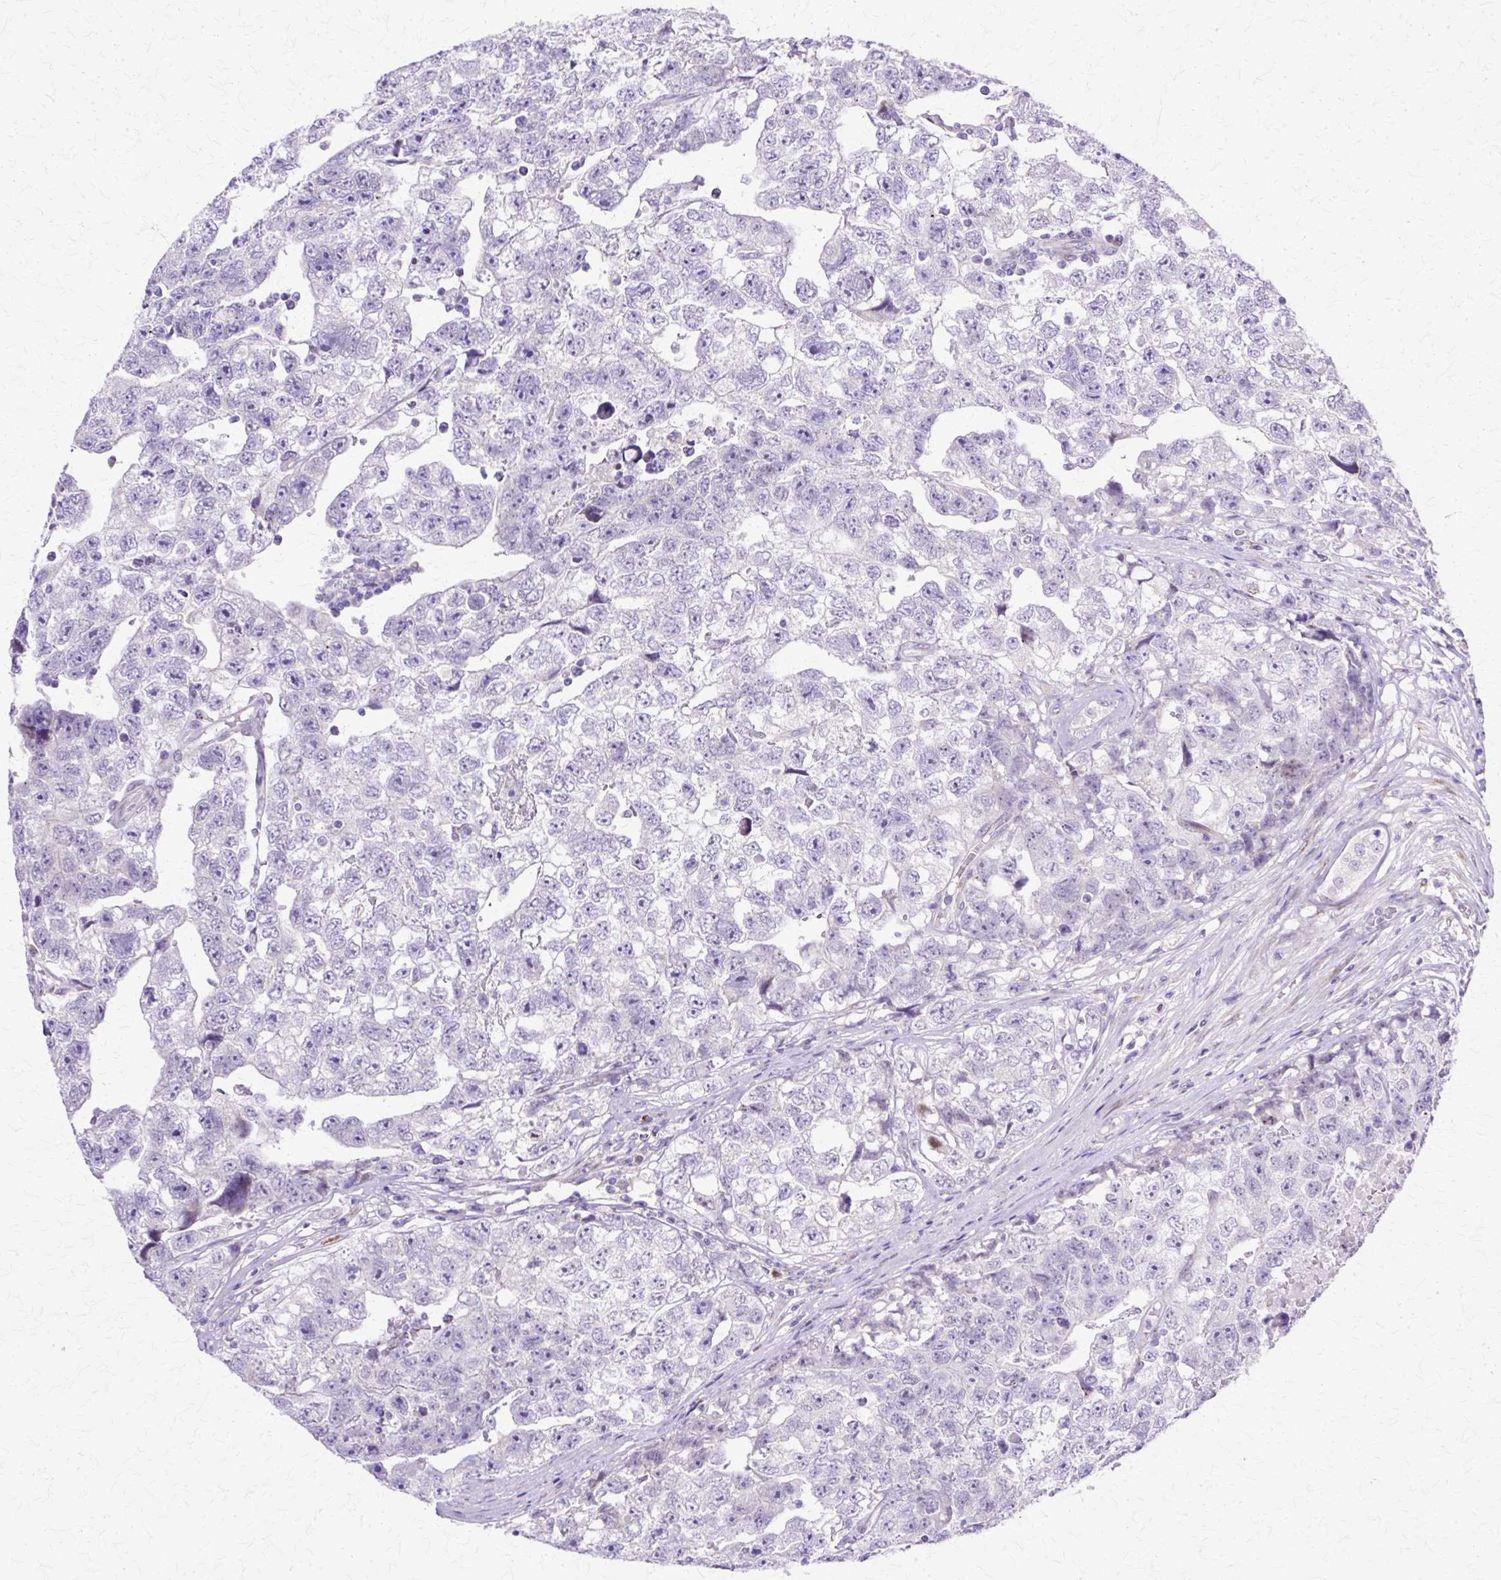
{"staining": {"intensity": "negative", "quantity": "none", "location": "none"}, "tissue": "testis cancer", "cell_type": "Tumor cells", "image_type": "cancer", "snomed": [{"axis": "morphology", "description": "Carcinoma, Embryonal, NOS"}, {"axis": "topography", "description": "Testis"}], "caption": "Embryonal carcinoma (testis) was stained to show a protein in brown. There is no significant expression in tumor cells. (DAB (3,3'-diaminobenzidine) immunohistochemistry with hematoxylin counter stain).", "gene": "TBC1D3G", "patient": {"sex": "male", "age": 22}}